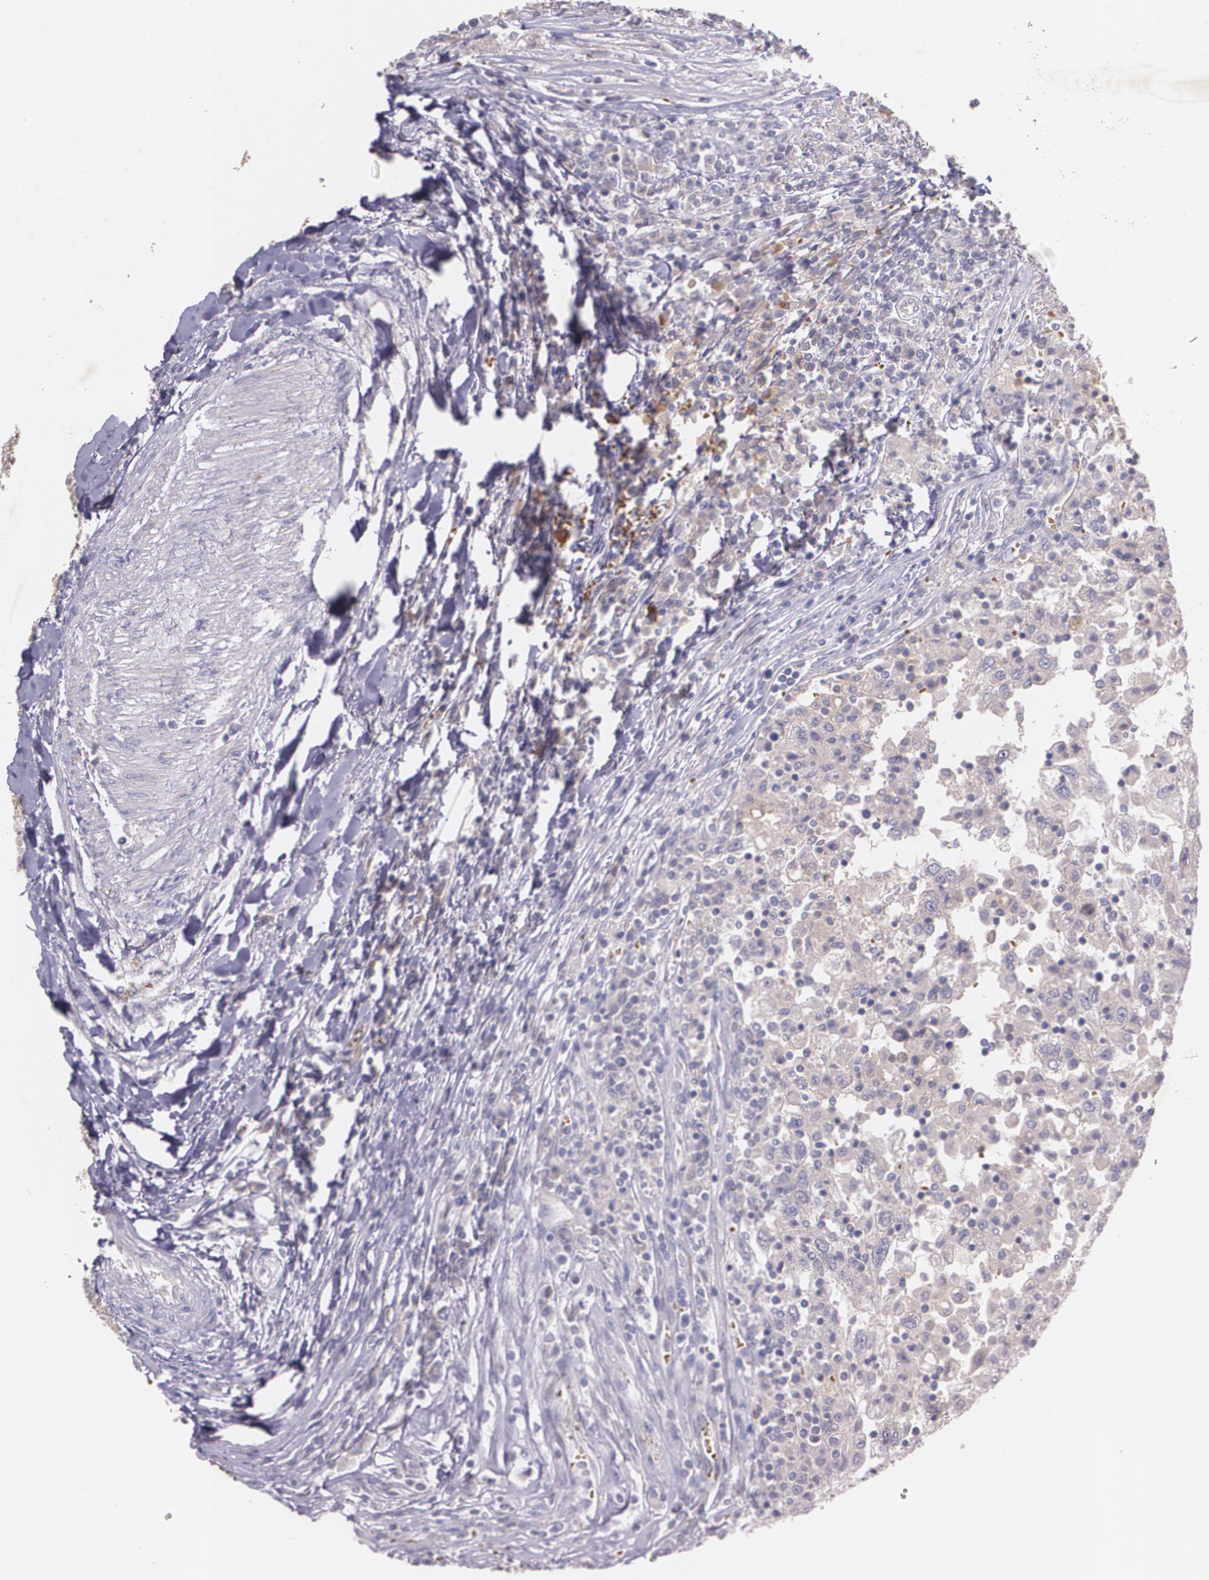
{"staining": {"intensity": "weak", "quantity": ">75%", "location": "cytoplasmic/membranous"}, "tissue": "renal cancer", "cell_type": "Tumor cells", "image_type": "cancer", "snomed": [{"axis": "morphology", "description": "Normal tissue, NOS"}, {"axis": "morphology", "description": "Adenocarcinoma, NOS"}, {"axis": "topography", "description": "Kidney"}], "caption": "DAB immunohistochemical staining of human renal cancer shows weak cytoplasmic/membranous protein staining in about >75% of tumor cells.", "gene": "TM4SF1", "patient": {"sex": "male", "age": 71}}